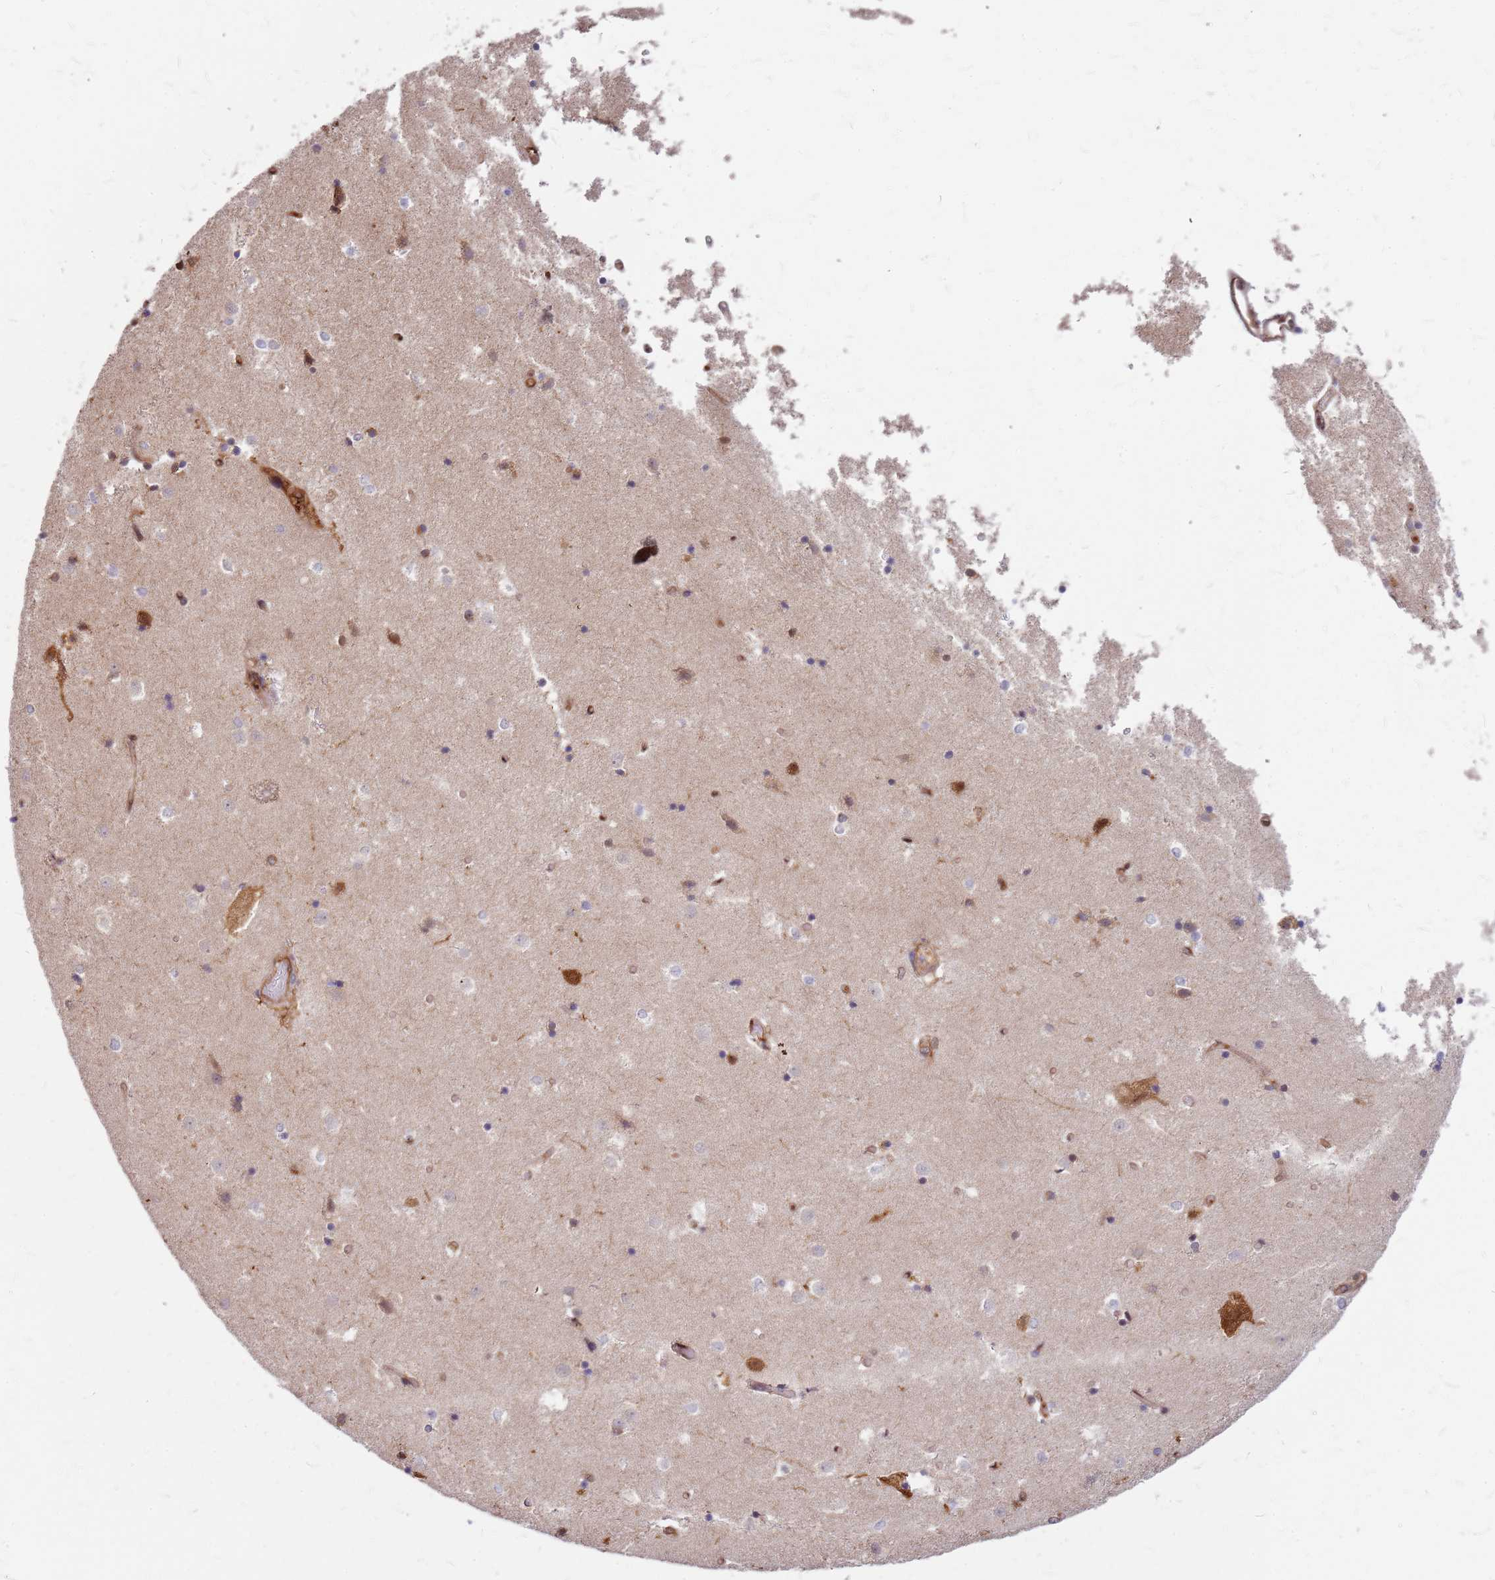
{"staining": {"intensity": "negative", "quantity": "none", "location": "none"}, "tissue": "caudate", "cell_type": "Glial cells", "image_type": "normal", "snomed": [{"axis": "morphology", "description": "Normal tissue, NOS"}, {"axis": "topography", "description": "Lateral ventricle wall"}], "caption": "This is a micrograph of immunohistochemistry (IHC) staining of normal caudate, which shows no expression in glial cells. (DAB immunohistochemistry, high magnification).", "gene": "HDX", "patient": {"sex": "female", "age": 52}}